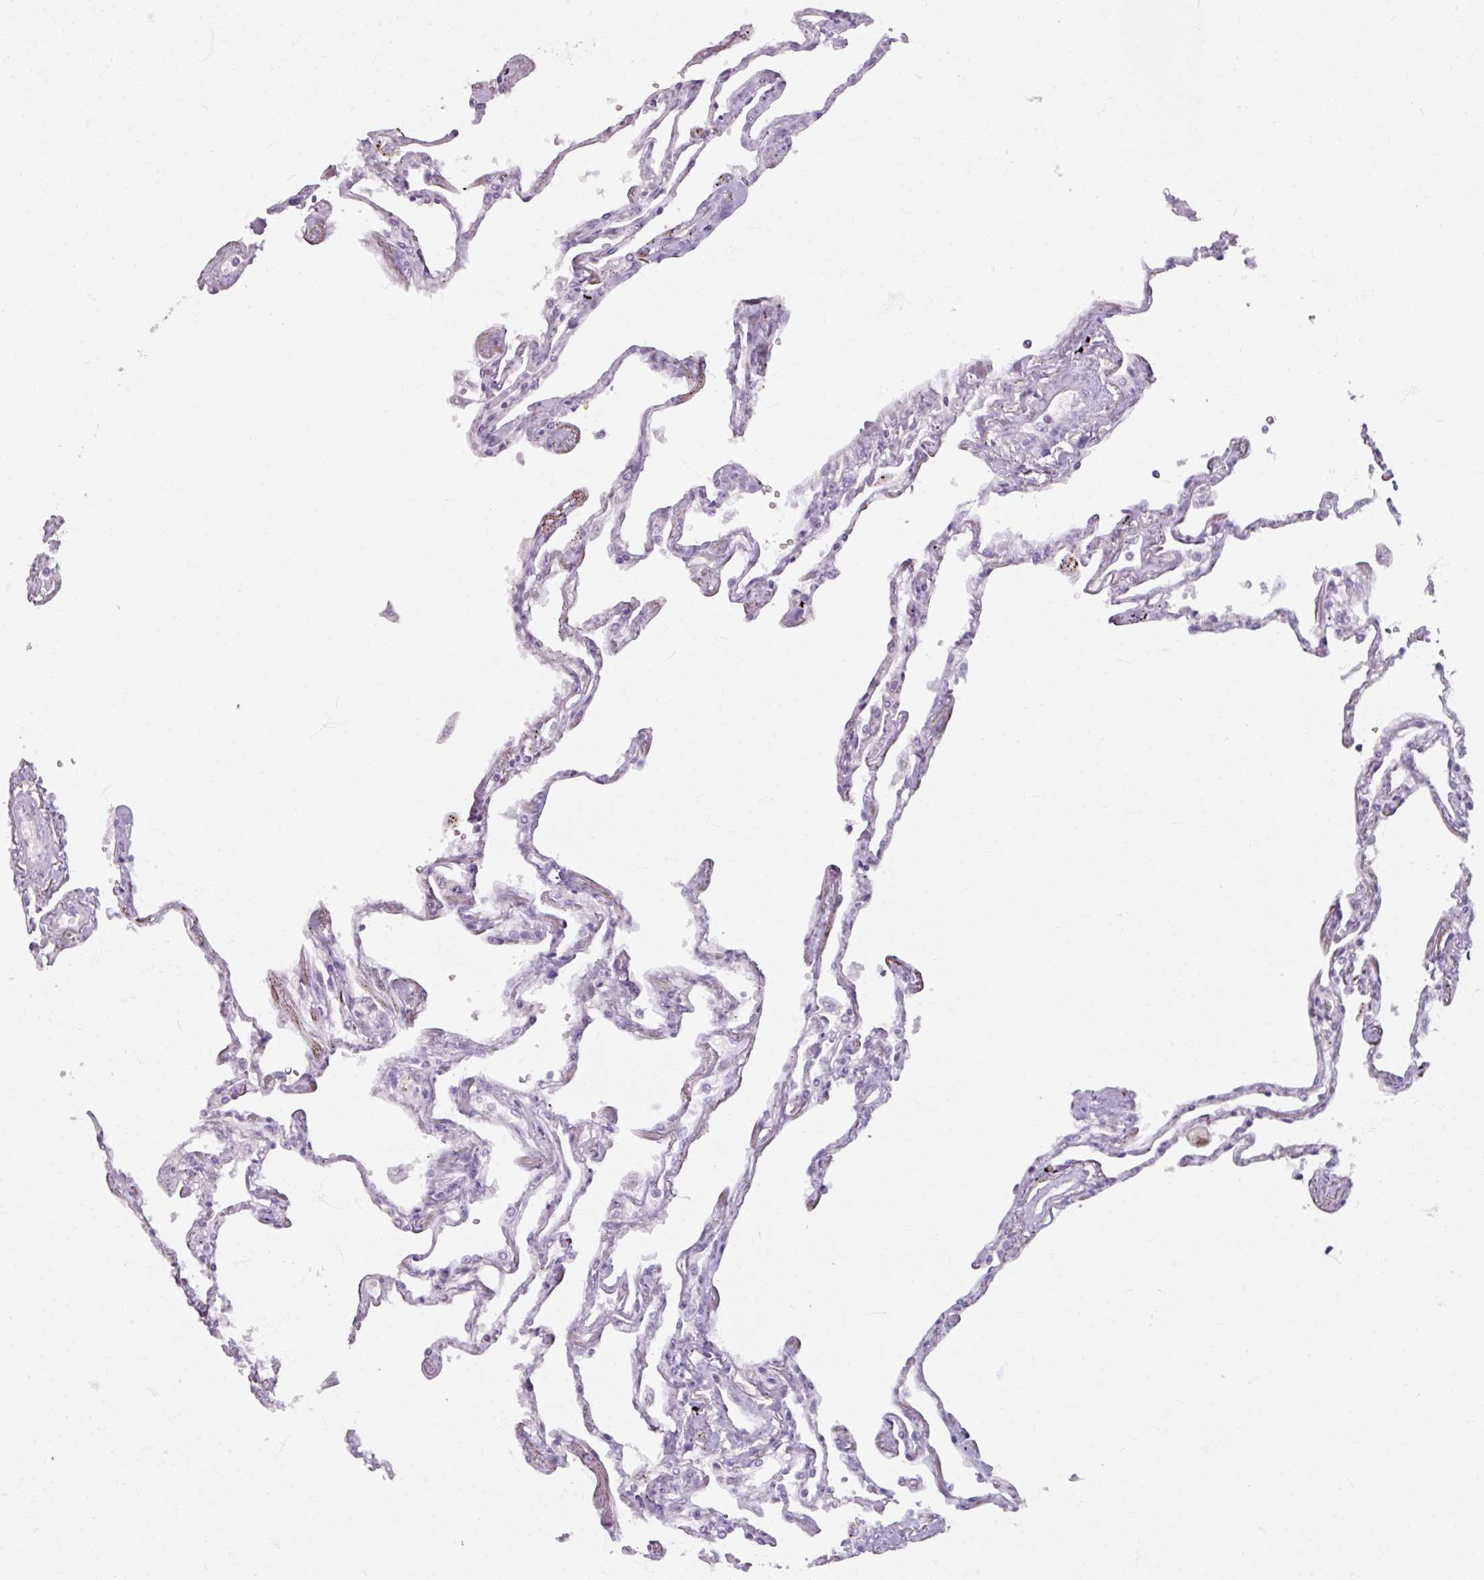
{"staining": {"intensity": "negative", "quantity": "none", "location": "none"}, "tissue": "lung", "cell_type": "Alveolar cells", "image_type": "normal", "snomed": [{"axis": "morphology", "description": "Normal tissue, NOS"}, {"axis": "topography", "description": "Lung"}], "caption": "Photomicrograph shows no significant protein positivity in alveolar cells of unremarkable lung.", "gene": "ATAD2", "patient": {"sex": "female", "age": 67}}